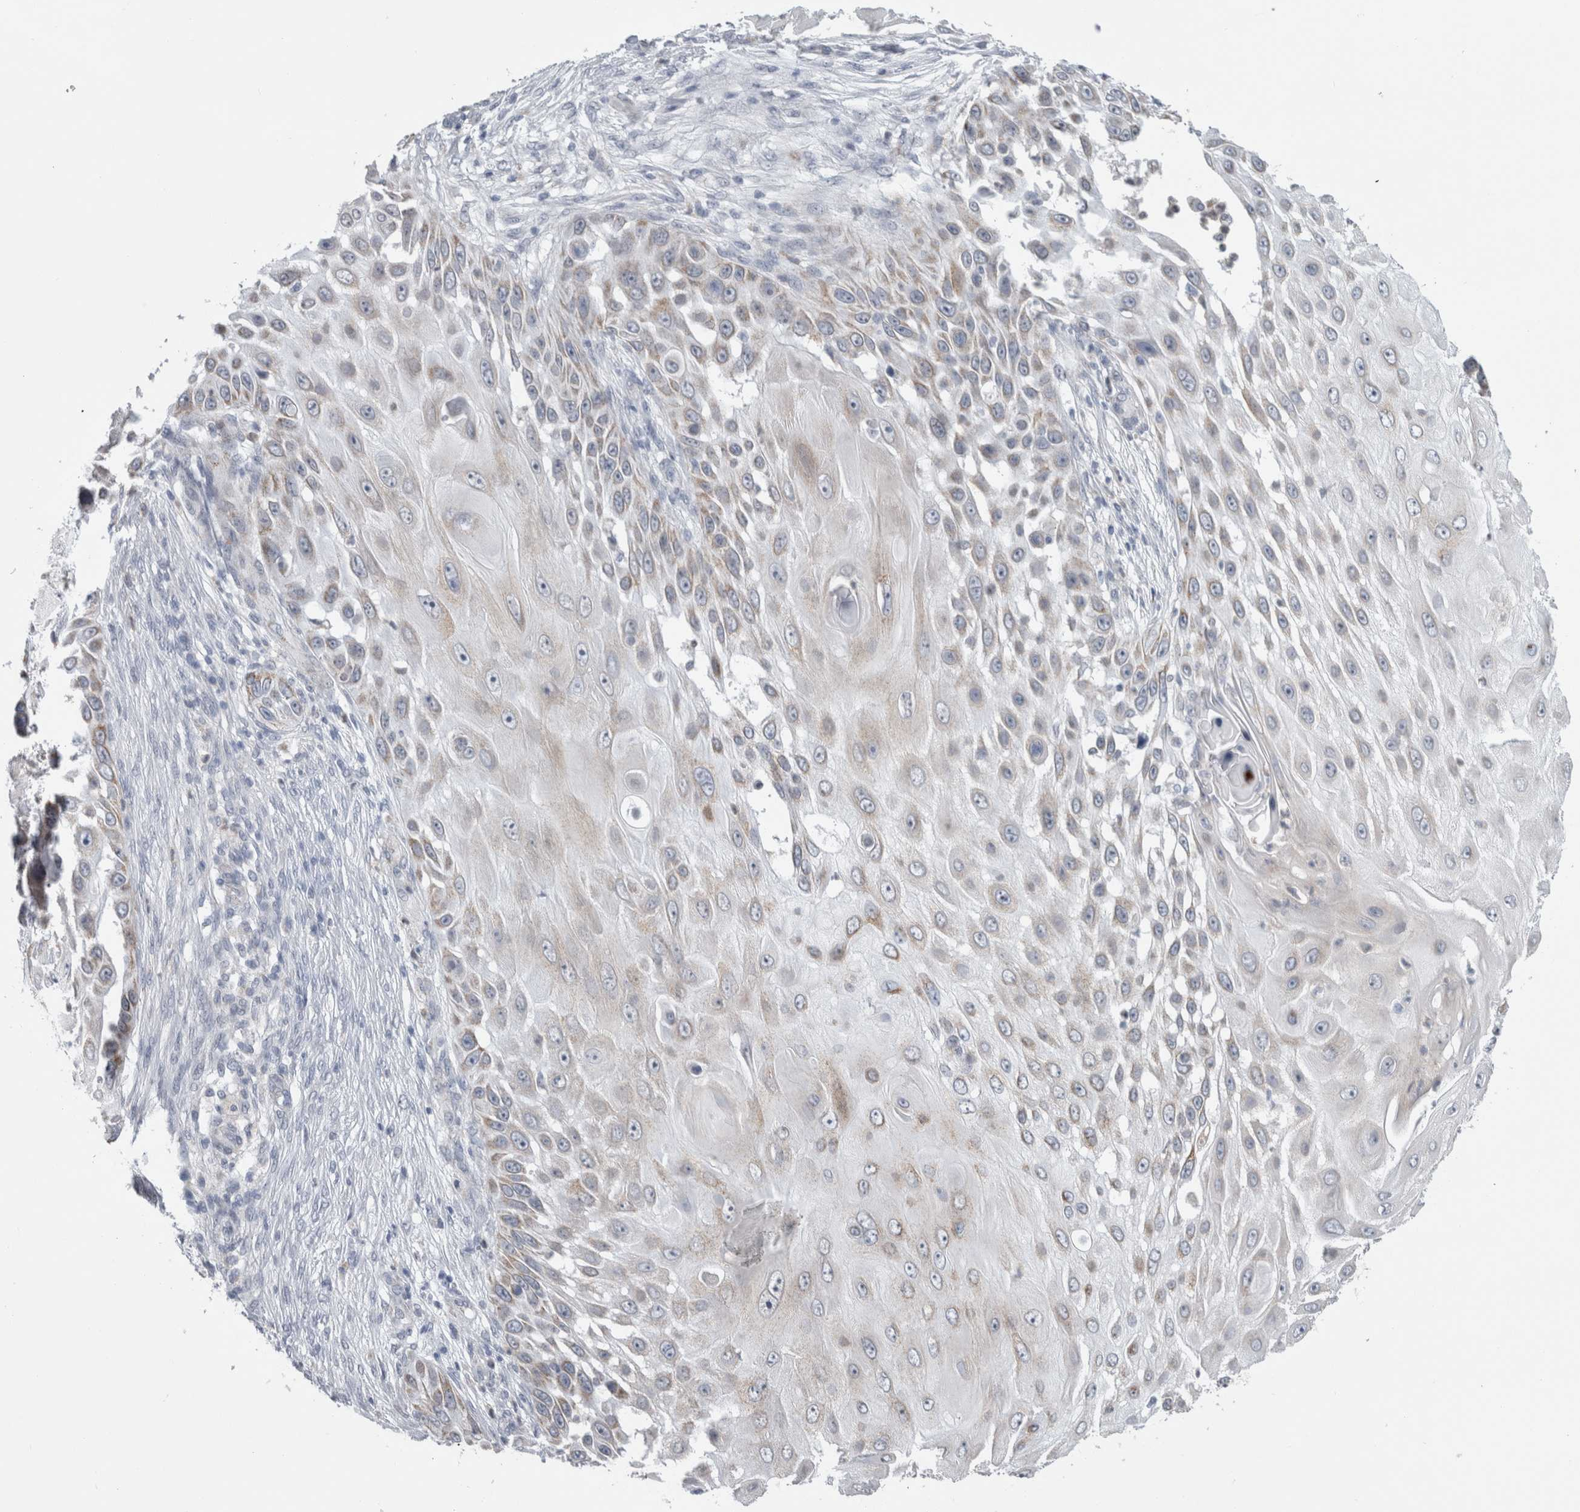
{"staining": {"intensity": "weak", "quantity": "25%-75%", "location": "cytoplasmic/membranous"}, "tissue": "skin cancer", "cell_type": "Tumor cells", "image_type": "cancer", "snomed": [{"axis": "morphology", "description": "Squamous cell carcinoma, NOS"}, {"axis": "topography", "description": "Skin"}], "caption": "IHC (DAB) staining of squamous cell carcinoma (skin) demonstrates weak cytoplasmic/membranous protein expression in approximately 25%-75% of tumor cells.", "gene": "PLIN1", "patient": {"sex": "female", "age": 44}}